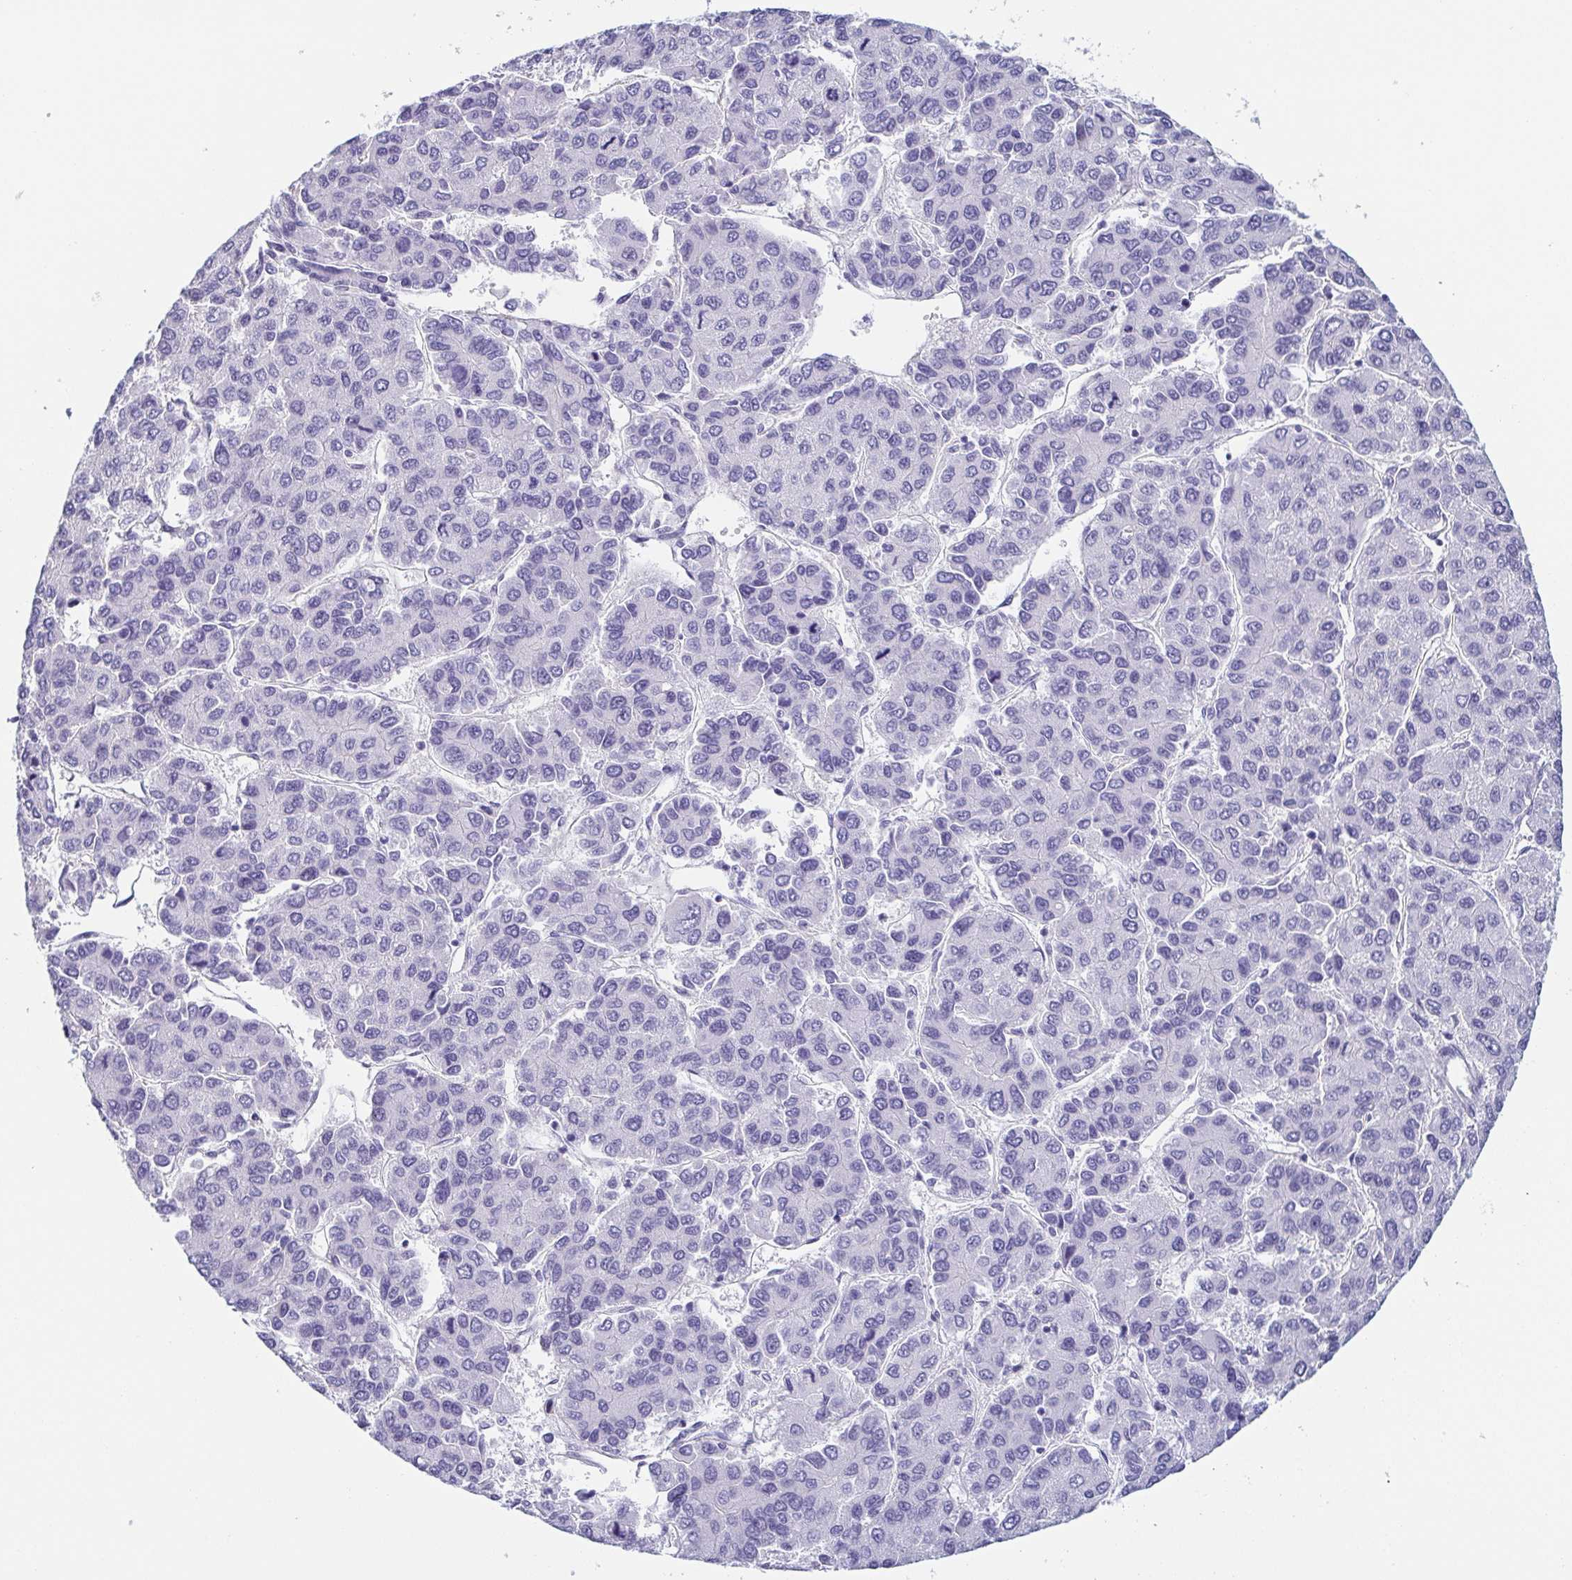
{"staining": {"intensity": "negative", "quantity": "none", "location": "none"}, "tissue": "liver cancer", "cell_type": "Tumor cells", "image_type": "cancer", "snomed": [{"axis": "morphology", "description": "Carcinoma, Hepatocellular, NOS"}, {"axis": "topography", "description": "Liver"}], "caption": "An immunohistochemistry (IHC) photomicrograph of liver hepatocellular carcinoma is shown. There is no staining in tumor cells of liver hepatocellular carcinoma.", "gene": "PRR4", "patient": {"sex": "female", "age": 66}}